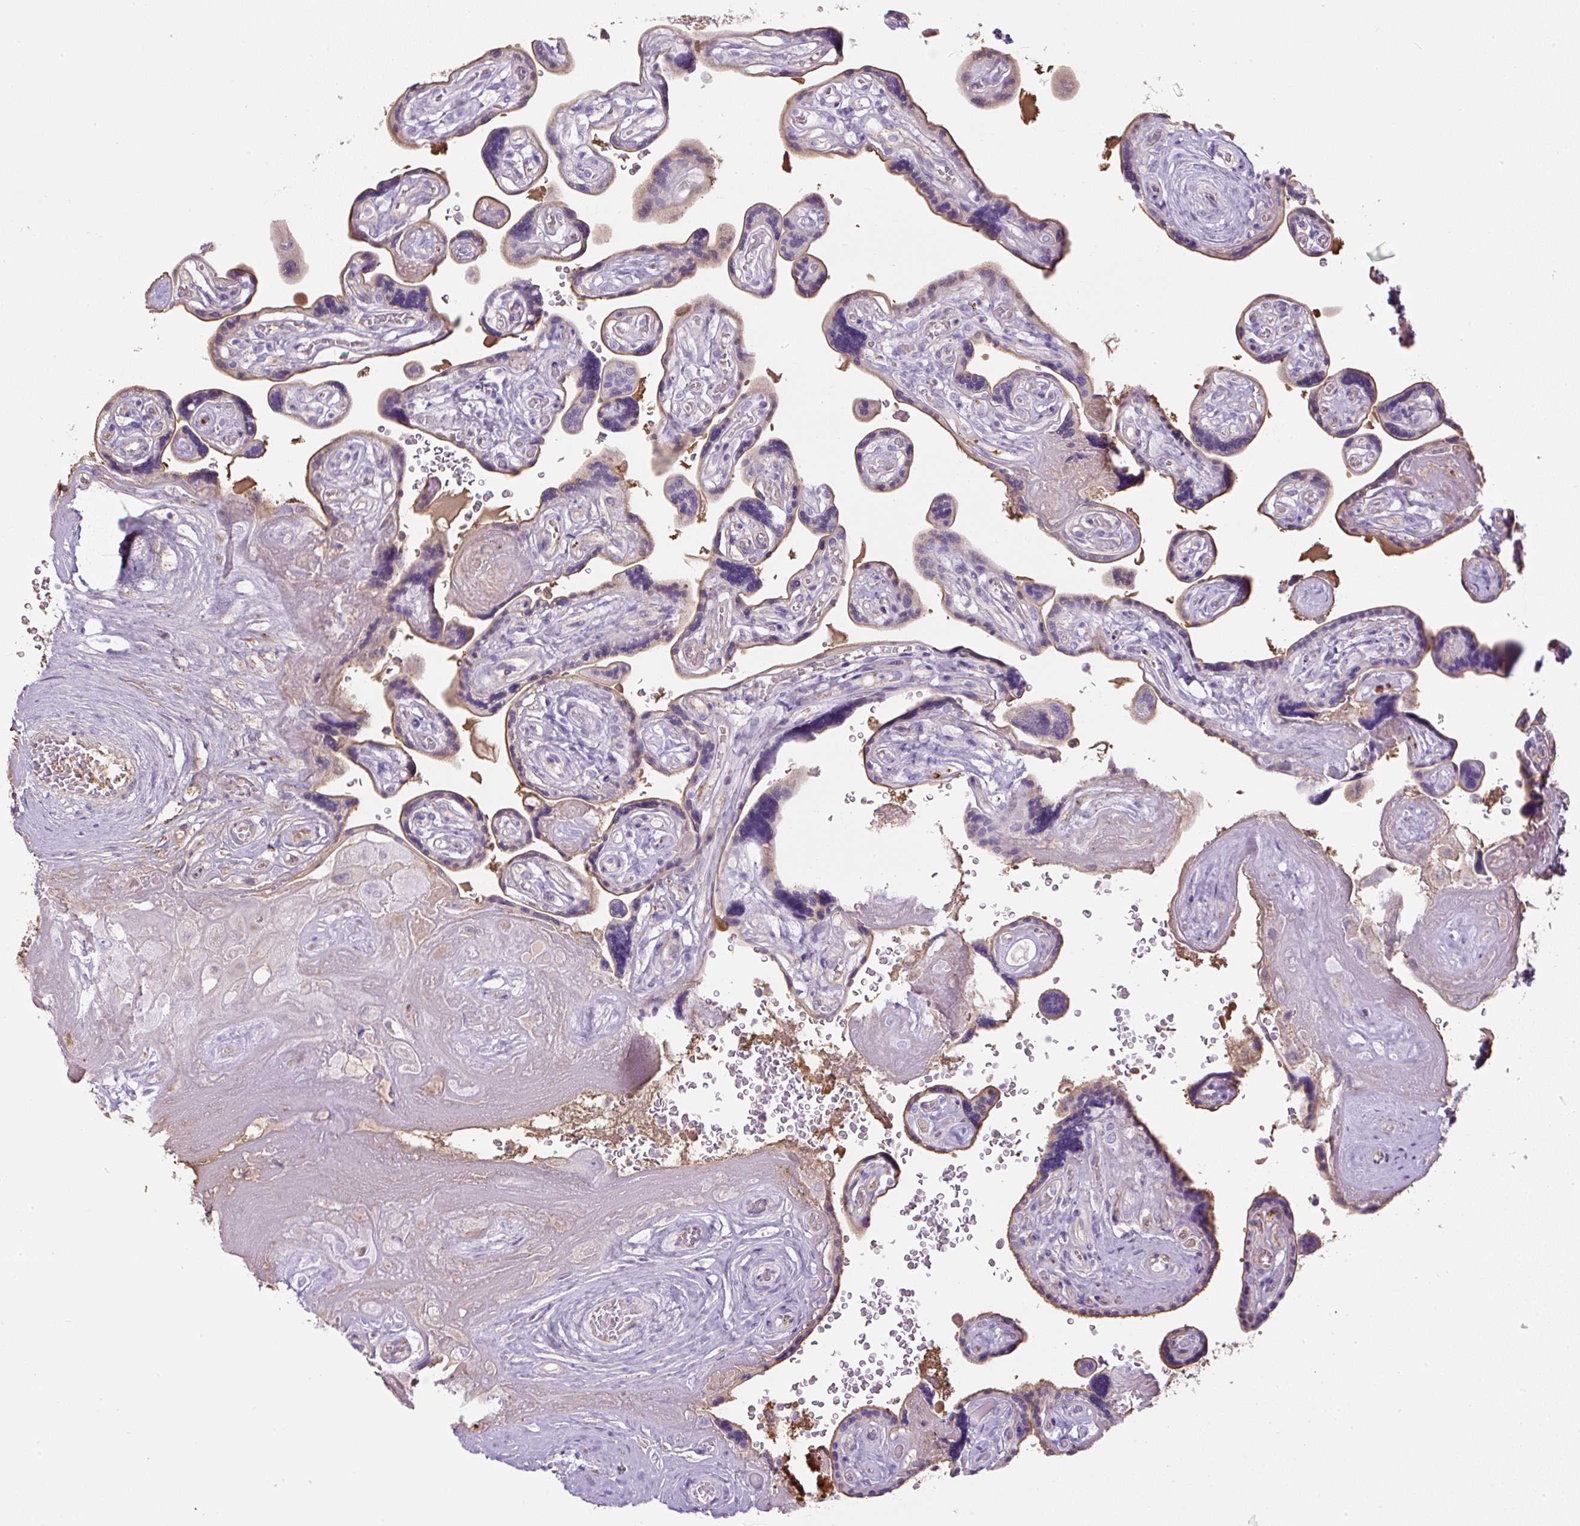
{"staining": {"intensity": "negative", "quantity": "none", "location": "none"}, "tissue": "placenta", "cell_type": "Decidual cells", "image_type": "normal", "snomed": [{"axis": "morphology", "description": "Normal tissue, NOS"}, {"axis": "topography", "description": "Placenta"}], "caption": "This is a micrograph of IHC staining of unremarkable placenta, which shows no staining in decidual cells. (Immunohistochemistry (ihc), brightfield microscopy, high magnification).", "gene": "APOA1", "patient": {"sex": "female", "age": 32}}